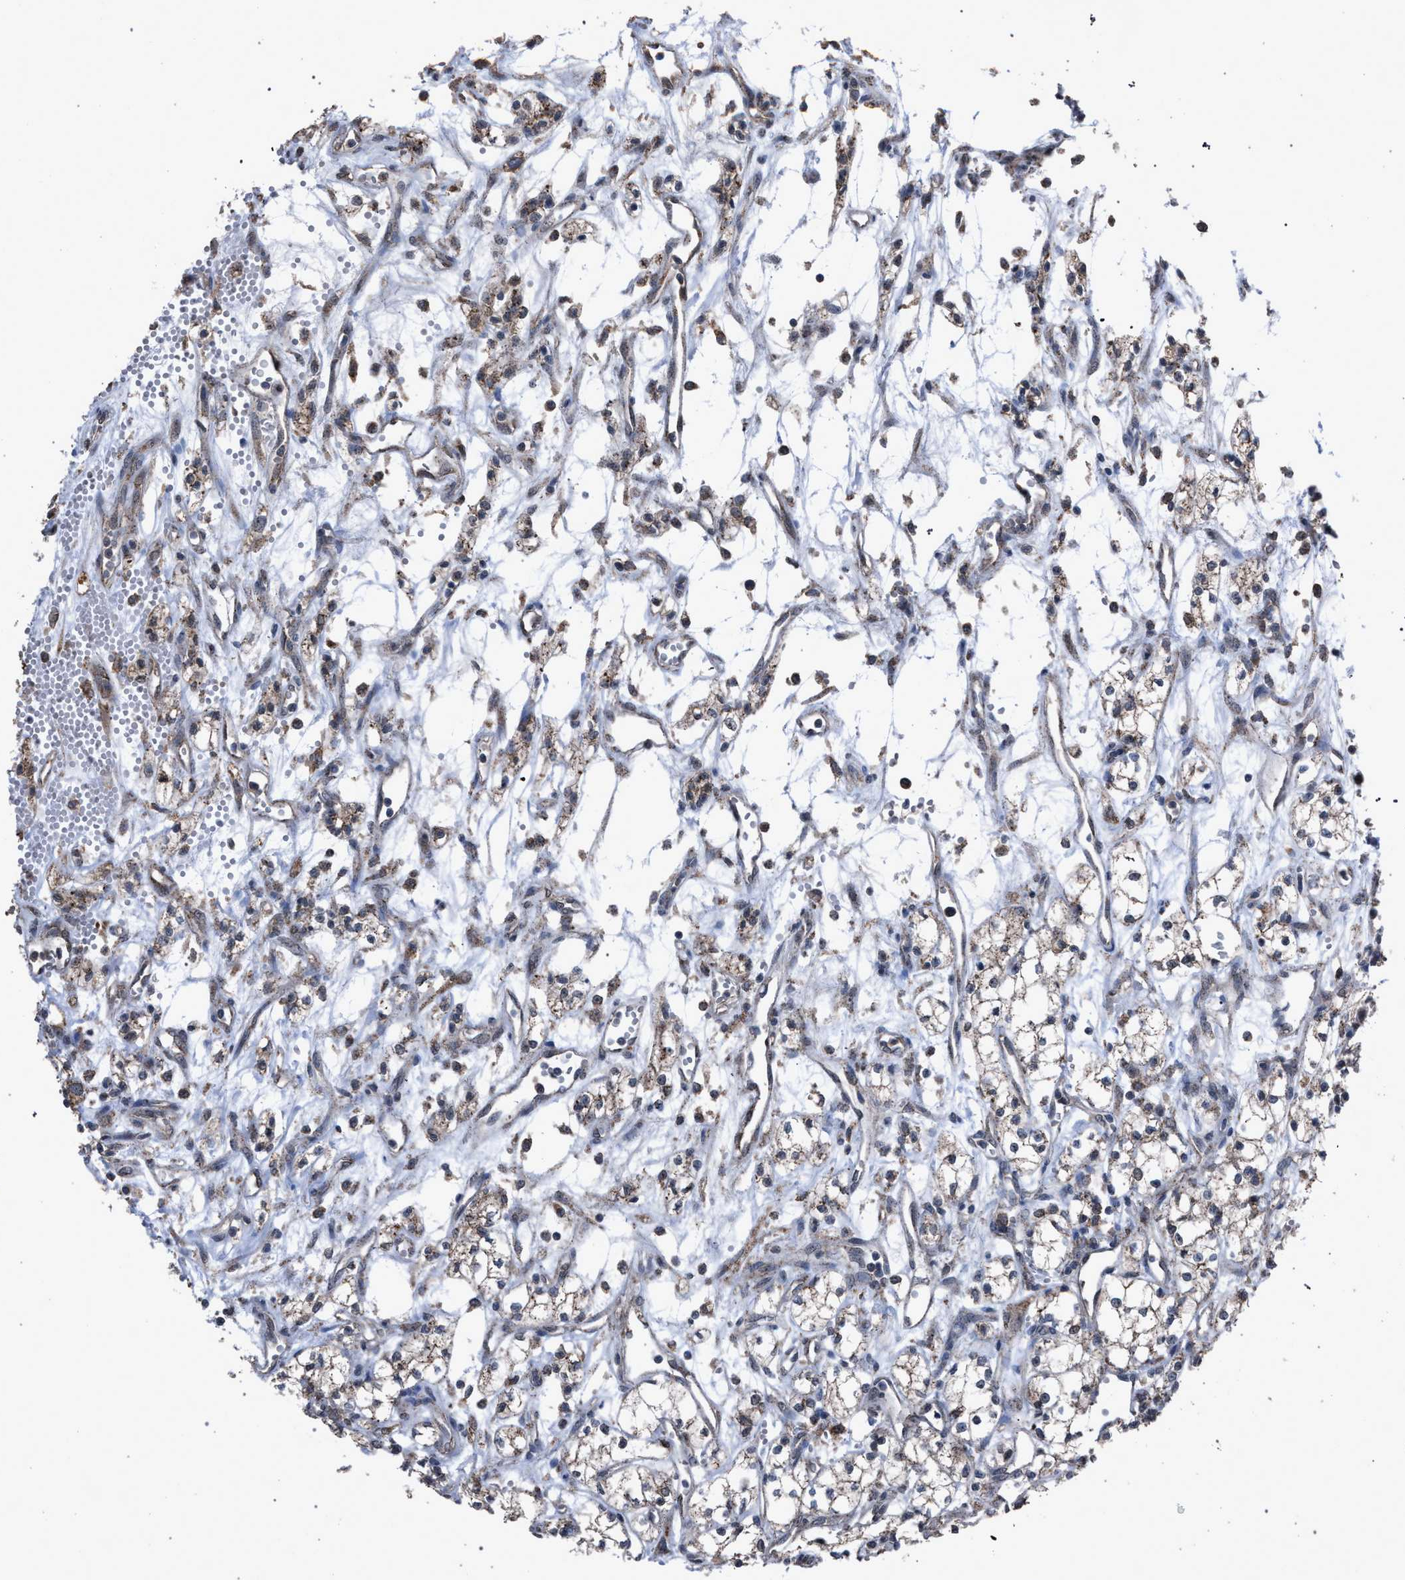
{"staining": {"intensity": "weak", "quantity": "<25%", "location": "cytoplasmic/membranous"}, "tissue": "renal cancer", "cell_type": "Tumor cells", "image_type": "cancer", "snomed": [{"axis": "morphology", "description": "Adenocarcinoma, NOS"}, {"axis": "topography", "description": "Kidney"}], "caption": "Immunohistochemistry micrograph of human renal cancer (adenocarcinoma) stained for a protein (brown), which exhibits no positivity in tumor cells.", "gene": "HSD17B4", "patient": {"sex": "male", "age": 59}}